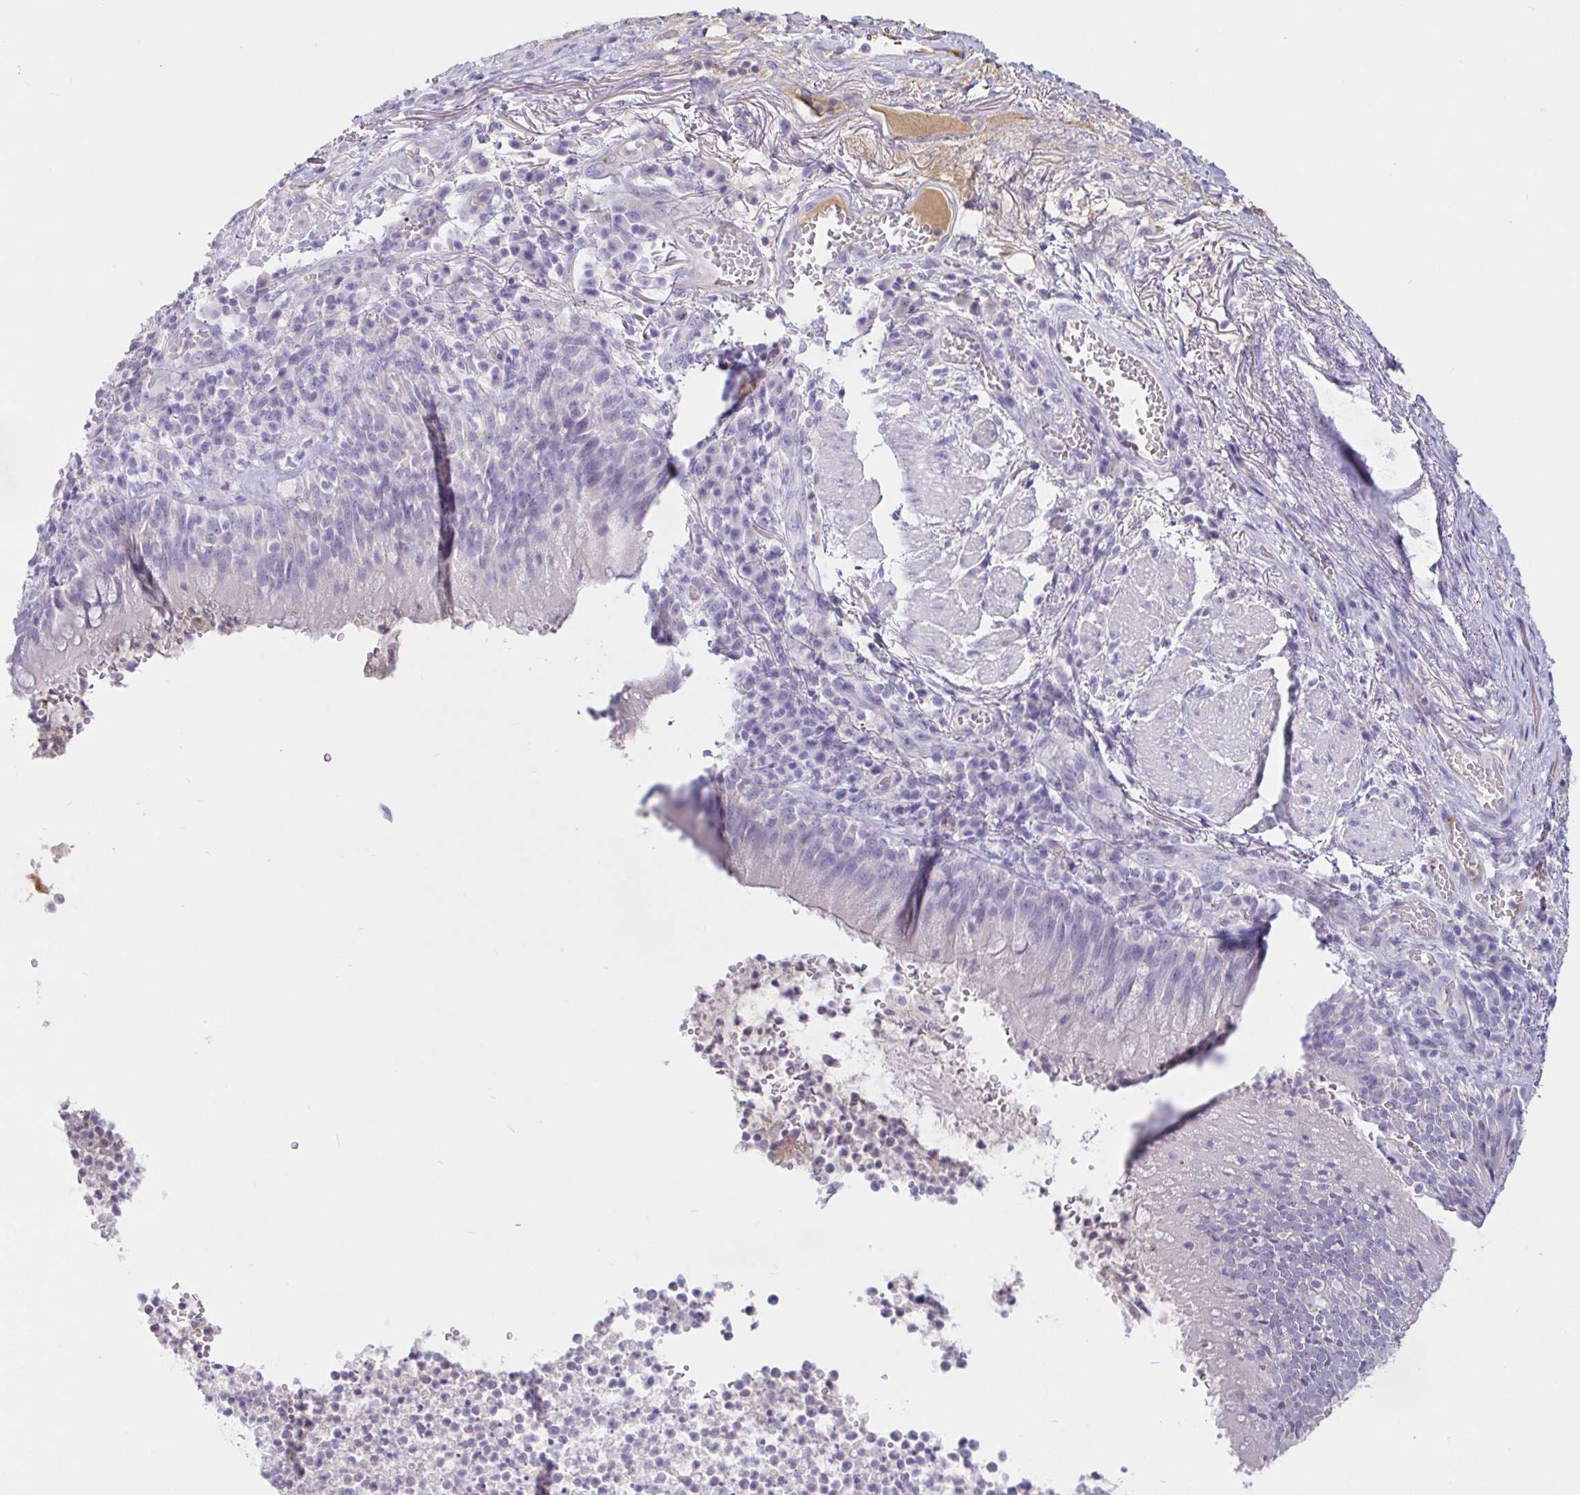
{"staining": {"intensity": "negative", "quantity": "none", "location": "none"}, "tissue": "bronchus", "cell_type": "Respiratory epithelial cells", "image_type": "normal", "snomed": [{"axis": "morphology", "description": "Normal tissue, NOS"}, {"axis": "topography", "description": "Lymph node"}, {"axis": "topography", "description": "Bronchus"}], "caption": "Immunohistochemical staining of benign bronchus shows no significant staining in respiratory epithelial cells.", "gene": "SAA2", "patient": {"sex": "male", "age": 56}}